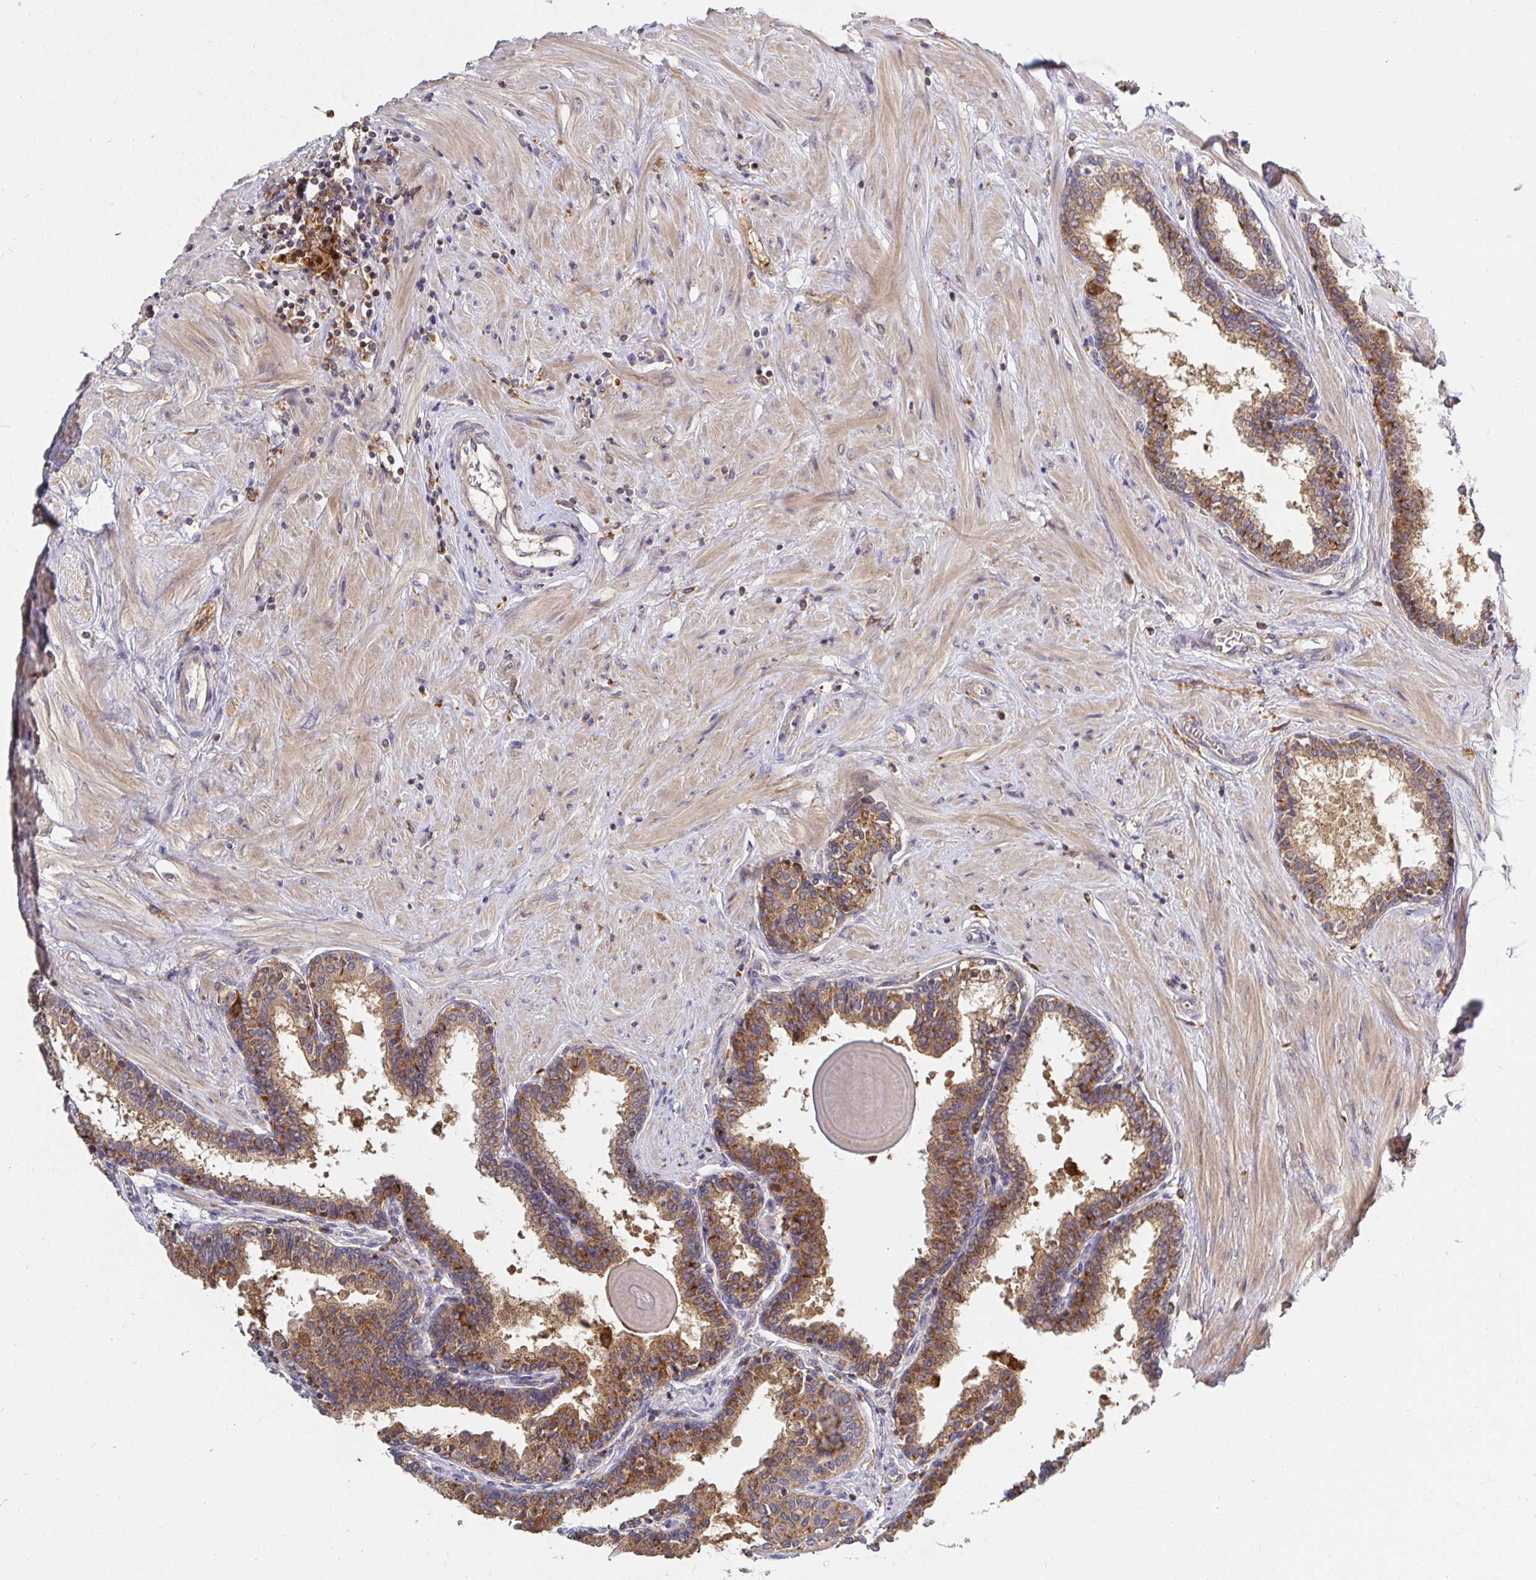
{"staining": {"intensity": "moderate", "quantity": ">75%", "location": "cytoplasmic/membranous"}, "tissue": "prostate", "cell_type": "Glandular cells", "image_type": "normal", "snomed": [{"axis": "morphology", "description": "Normal tissue, NOS"}, {"axis": "topography", "description": "Prostate"}], "caption": "Prostate stained with a protein marker shows moderate staining in glandular cells.", "gene": "ATP6V1F", "patient": {"sex": "male", "age": 55}}